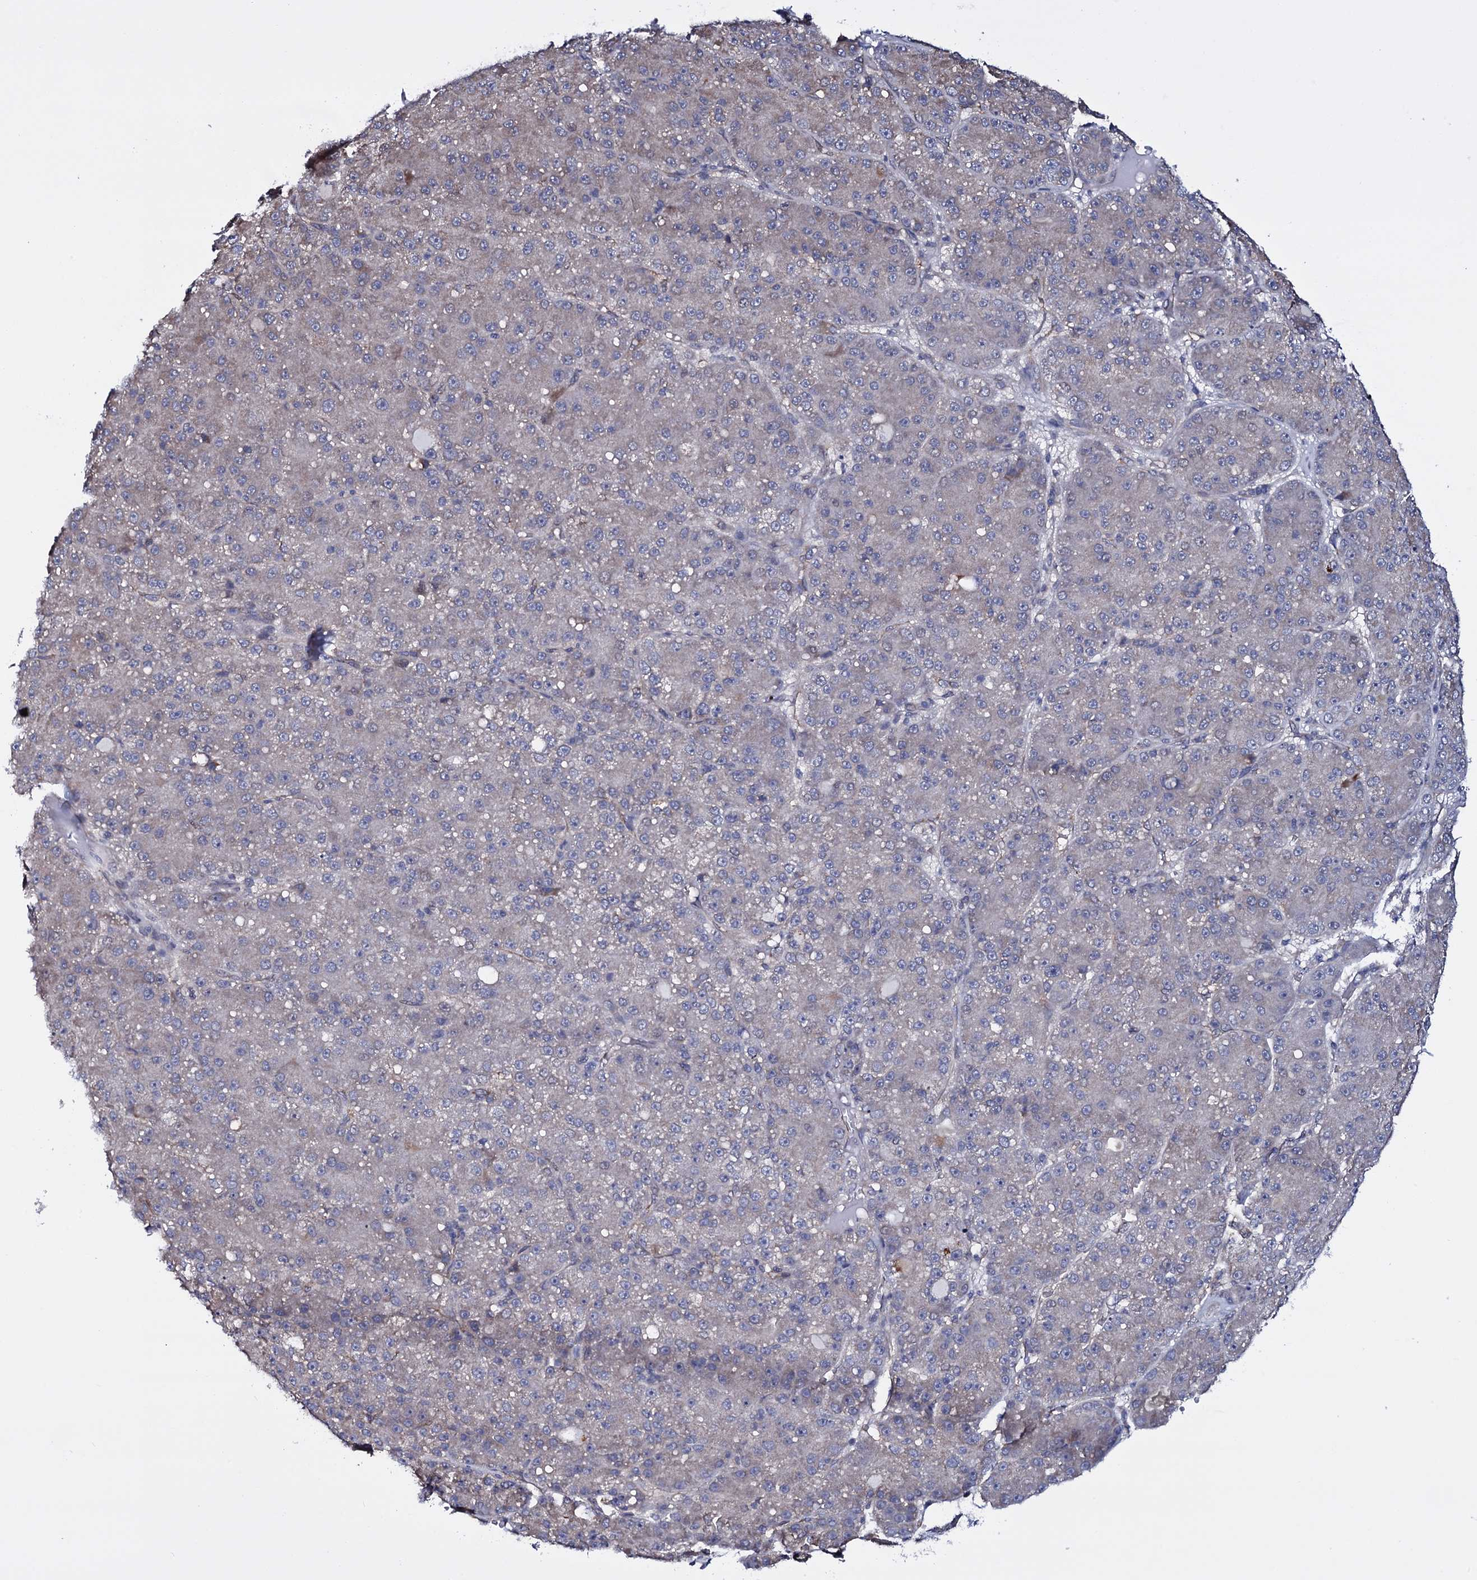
{"staining": {"intensity": "negative", "quantity": "none", "location": "none"}, "tissue": "liver cancer", "cell_type": "Tumor cells", "image_type": "cancer", "snomed": [{"axis": "morphology", "description": "Carcinoma, Hepatocellular, NOS"}, {"axis": "topography", "description": "Liver"}], "caption": "Protein analysis of liver hepatocellular carcinoma displays no significant positivity in tumor cells.", "gene": "GAREM1", "patient": {"sex": "male", "age": 67}}